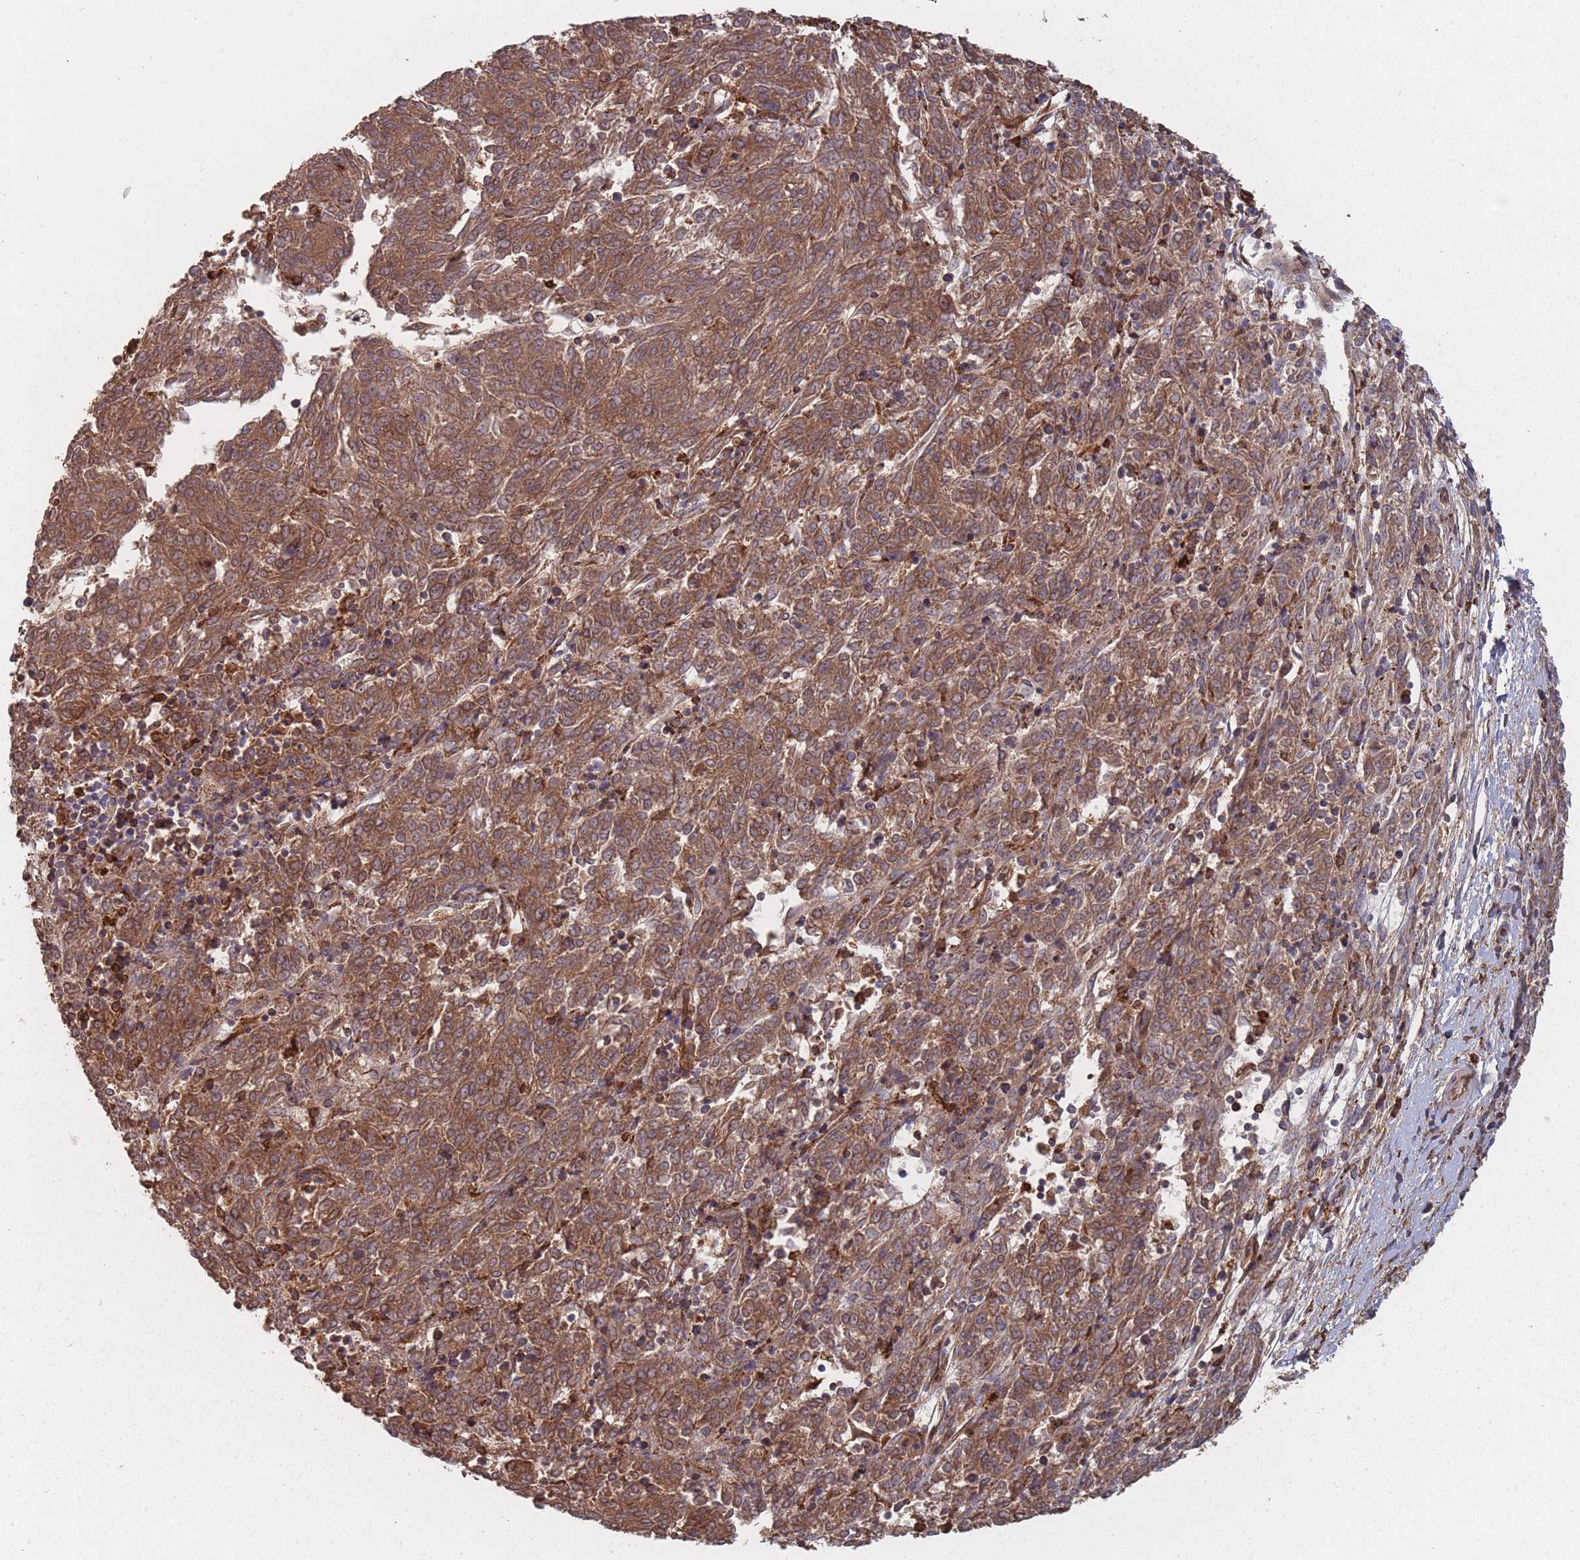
{"staining": {"intensity": "moderate", "quantity": ">75%", "location": "cytoplasmic/membranous"}, "tissue": "melanoma", "cell_type": "Tumor cells", "image_type": "cancer", "snomed": [{"axis": "morphology", "description": "Malignant melanoma, NOS"}, {"axis": "topography", "description": "Skin"}], "caption": "High-magnification brightfield microscopy of malignant melanoma stained with DAB (brown) and counterstained with hematoxylin (blue). tumor cells exhibit moderate cytoplasmic/membranous positivity is seen in about>75% of cells.", "gene": "THSD7B", "patient": {"sex": "female", "age": 72}}